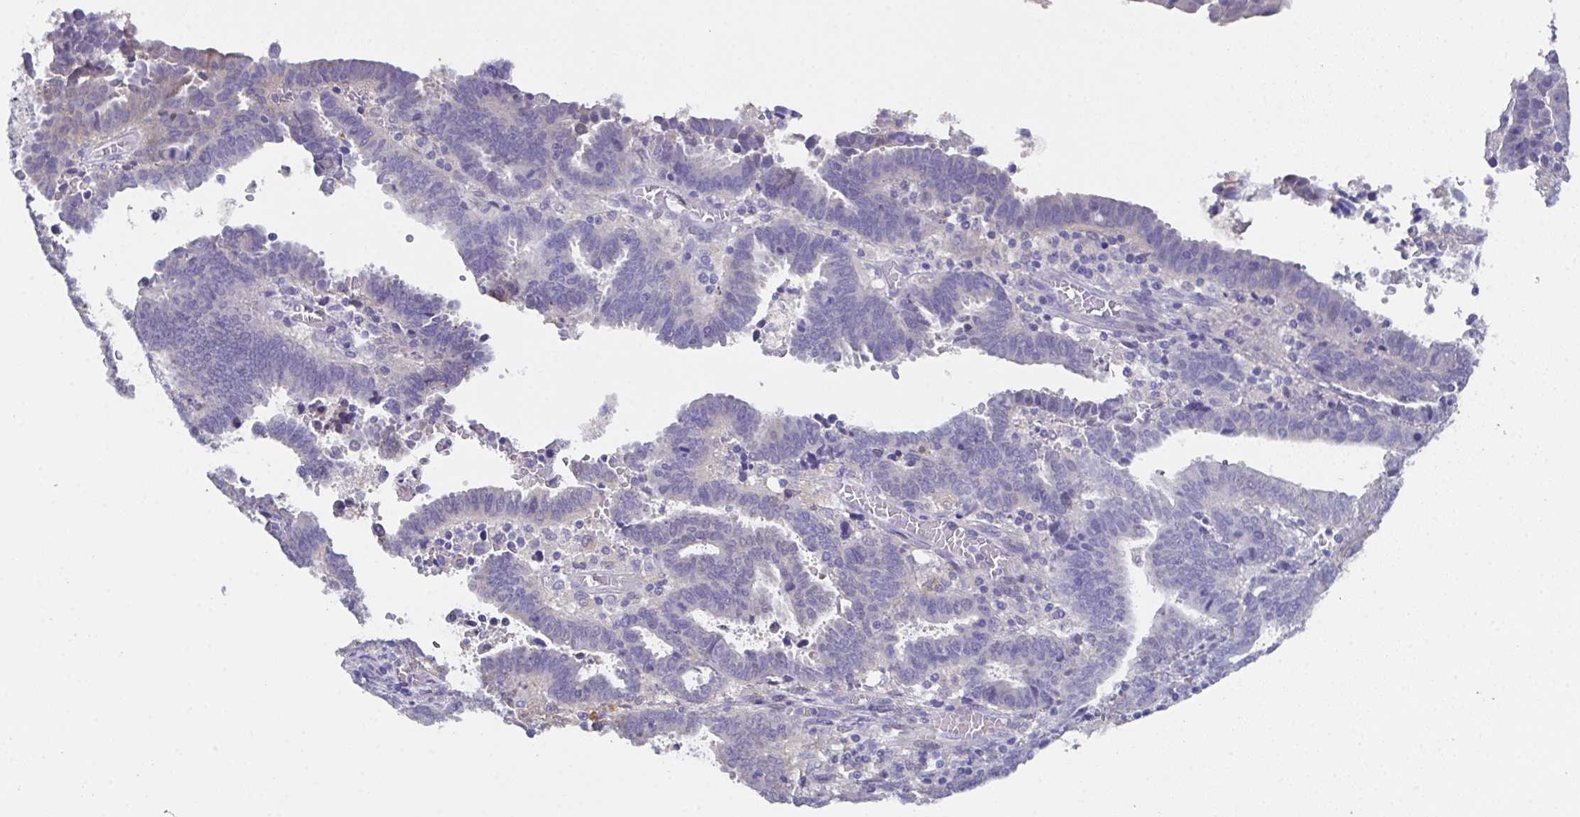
{"staining": {"intensity": "negative", "quantity": "none", "location": "none"}, "tissue": "endometrial cancer", "cell_type": "Tumor cells", "image_type": "cancer", "snomed": [{"axis": "morphology", "description": "Adenocarcinoma, NOS"}, {"axis": "topography", "description": "Uterus"}], "caption": "Immunohistochemistry of adenocarcinoma (endometrial) displays no positivity in tumor cells.", "gene": "SSC4D", "patient": {"sex": "female", "age": 83}}